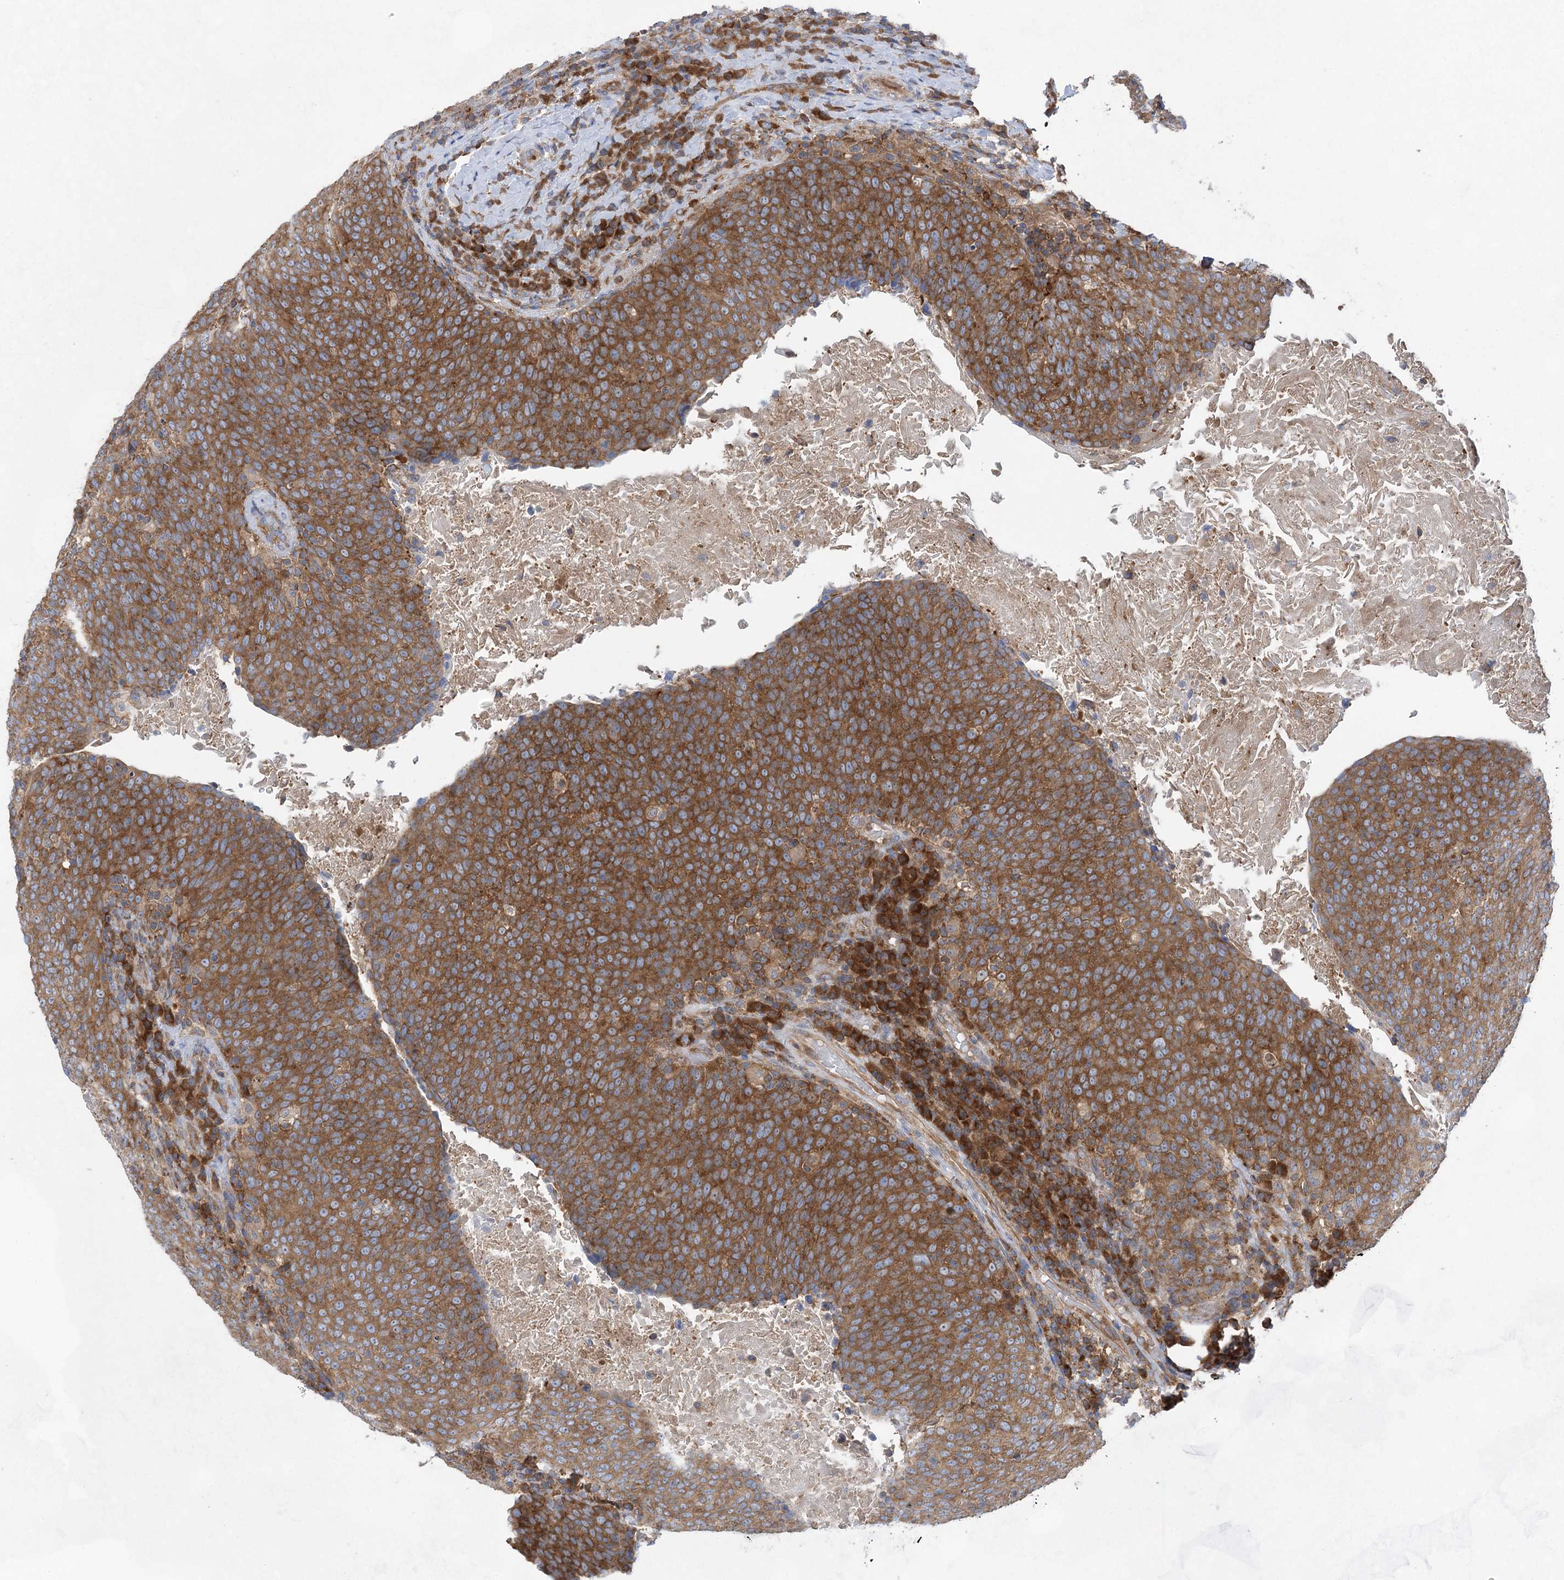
{"staining": {"intensity": "strong", "quantity": ">75%", "location": "cytoplasmic/membranous"}, "tissue": "head and neck cancer", "cell_type": "Tumor cells", "image_type": "cancer", "snomed": [{"axis": "morphology", "description": "Squamous cell carcinoma, NOS"}, {"axis": "morphology", "description": "Squamous cell carcinoma, metastatic, NOS"}, {"axis": "topography", "description": "Lymph node"}, {"axis": "topography", "description": "Head-Neck"}], "caption": "Head and neck squamous cell carcinoma tissue reveals strong cytoplasmic/membranous positivity in about >75% of tumor cells", "gene": "EIF3A", "patient": {"sex": "male", "age": 62}}